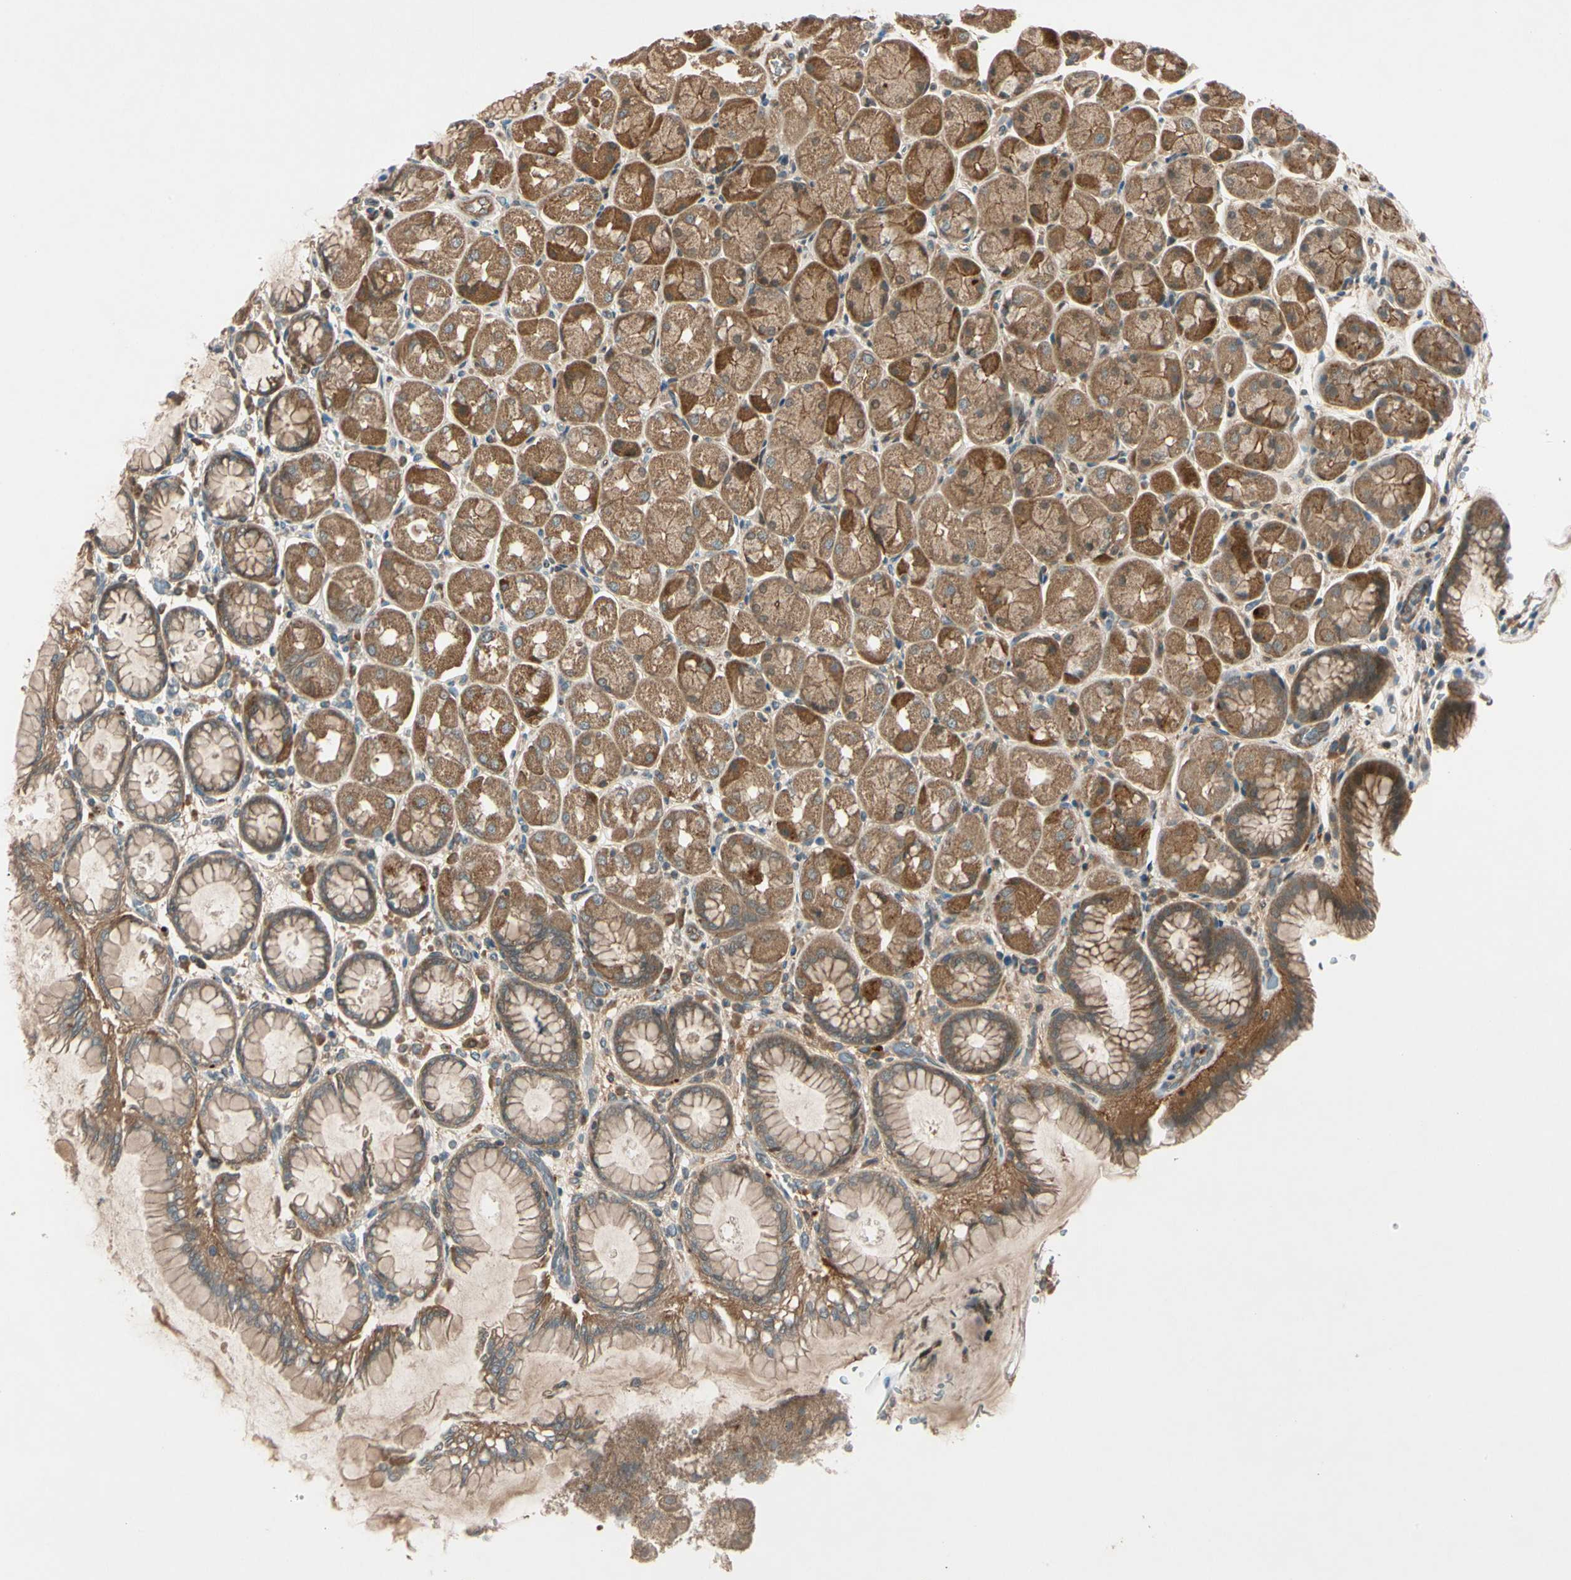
{"staining": {"intensity": "strong", "quantity": ">75%", "location": "cytoplasmic/membranous"}, "tissue": "stomach", "cell_type": "Glandular cells", "image_type": "normal", "snomed": [{"axis": "morphology", "description": "Normal tissue, NOS"}, {"axis": "topography", "description": "Stomach, upper"}], "caption": "Immunohistochemistry (IHC) of benign stomach exhibits high levels of strong cytoplasmic/membranous positivity in about >75% of glandular cells. (DAB (3,3'-diaminobenzidine) IHC, brown staining for protein, blue staining for nuclei).", "gene": "ACVR1C", "patient": {"sex": "female", "age": 56}}